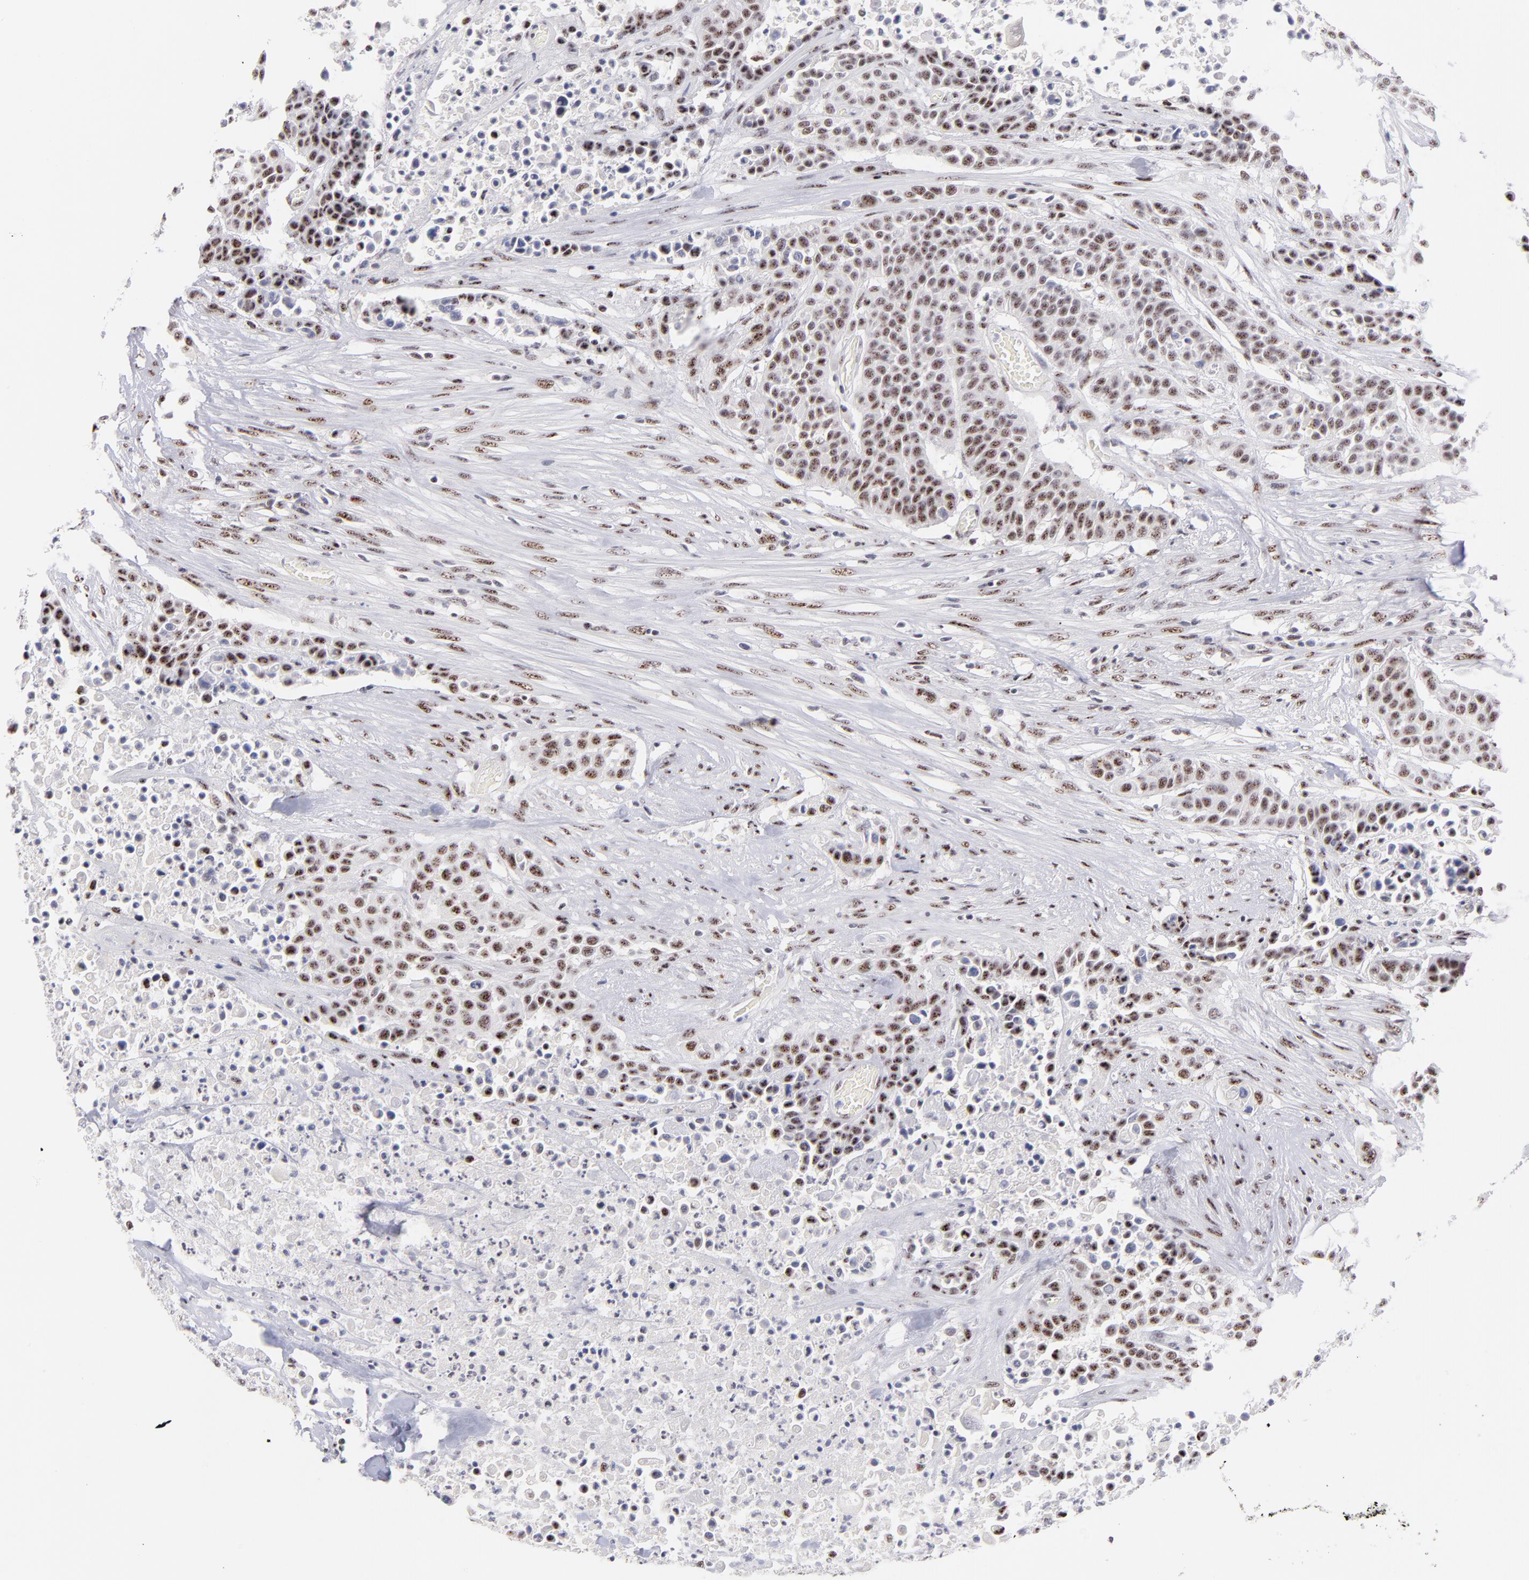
{"staining": {"intensity": "moderate", "quantity": ">75%", "location": "nuclear"}, "tissue": "urothelial cancer", "cell_type": "Tumor cells", "image_type": "cancer", "snomed": [{"axis": "morphology", "description": "Urothelial carcinoma, High grade"}, {"axis": "topography", "description": "Urinary bladder"}], "caption": "Urothelial cancer was stained to show a protein in brown. There is medium levels of moderate nuclear expression in approximately >75% of tumor cells. Nuclei are stained in blue.", "gene": "CDC25C", "patient": {"sex": "male", "age": 74}}